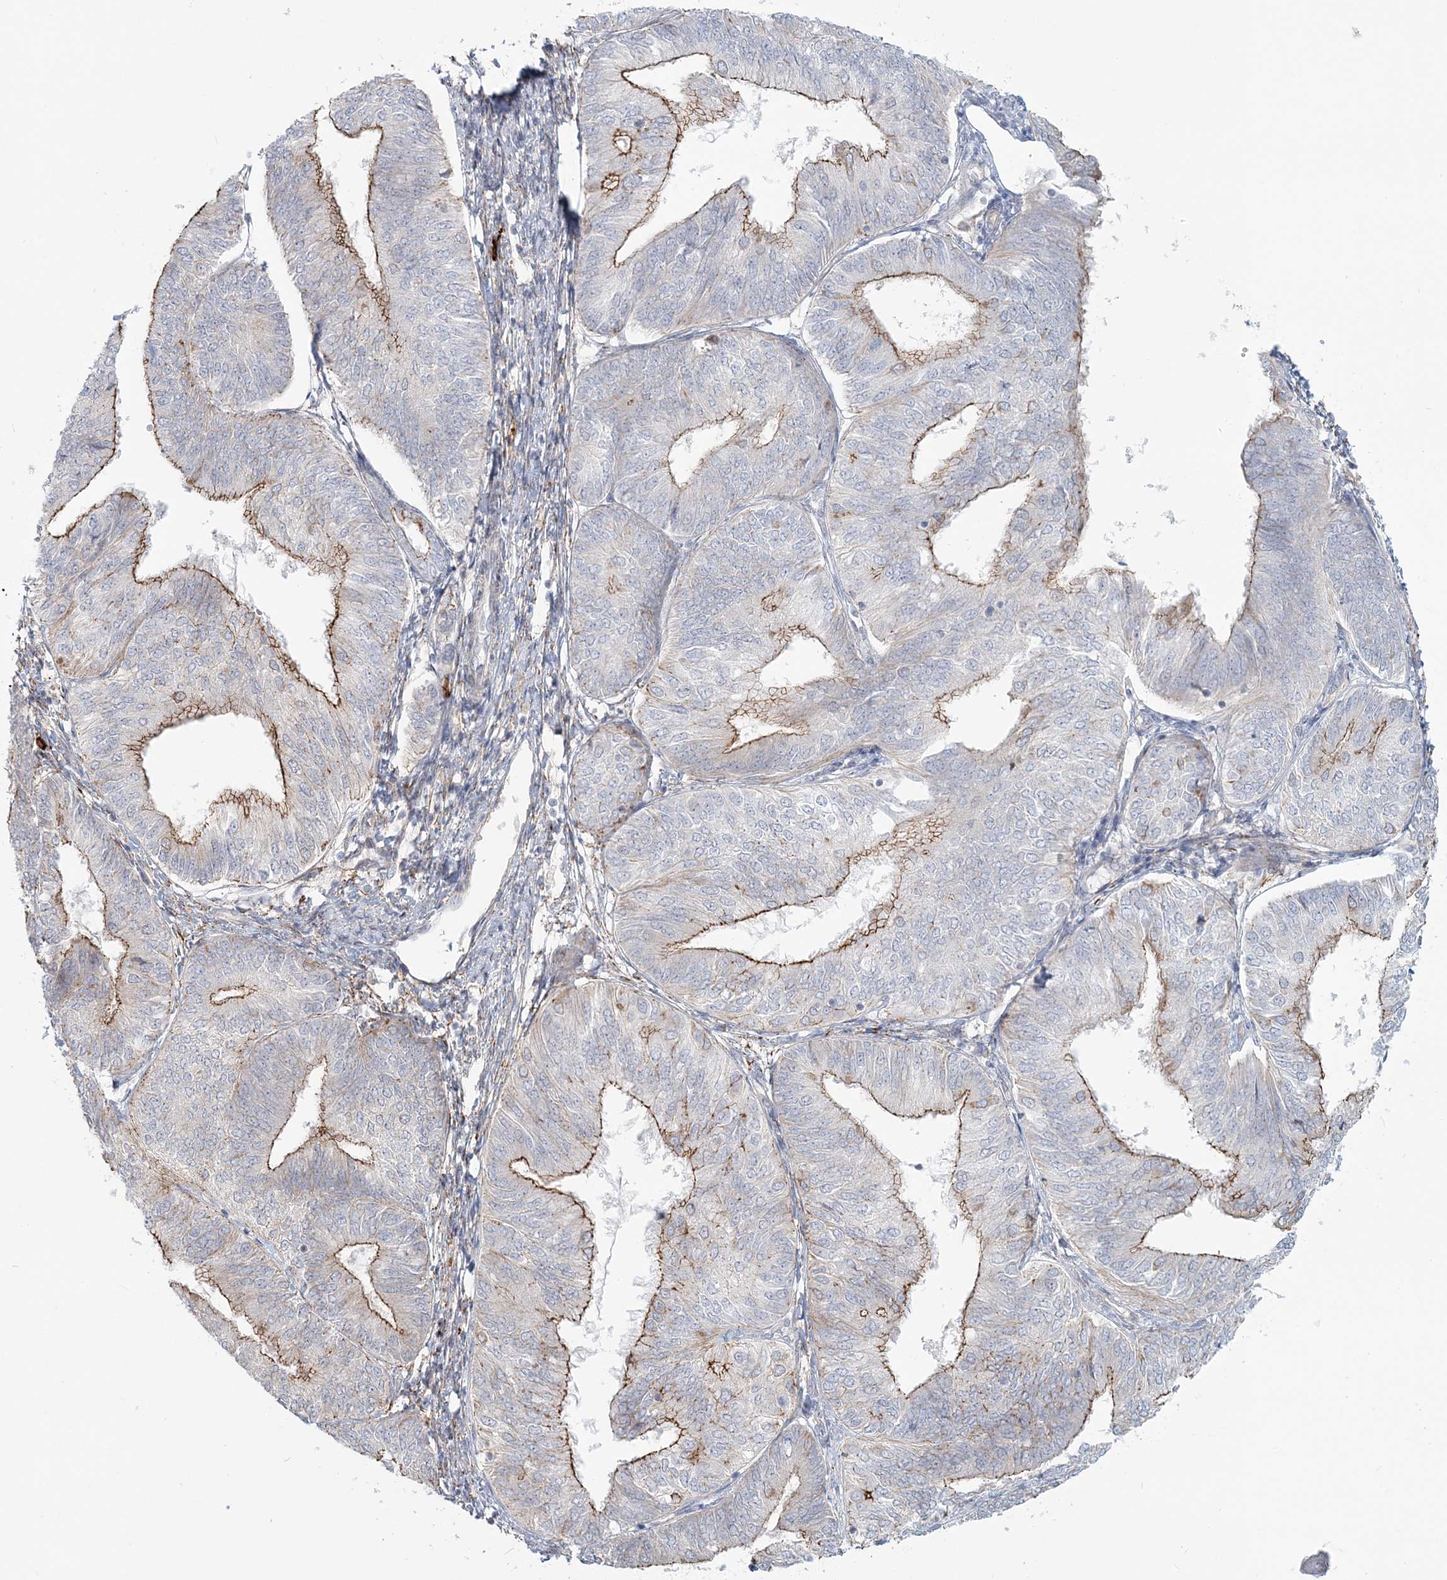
{"staining": {"intensity": "strong", "quantity": "25%-75%", "location": "cytoplasmic/membranous"}, "tissue": "endometrial cancer", "cell_type": "Tumor cells", "image_type": "cancer", "snomed": [{"axis": "morphology", "description": "Adenocarcinoma, NOS"}, {"axis": "topography", "description": "Endometrium"}], "caption": "Human endometrial cancer stained with a brown dye reveals strong cytoplasmic/membranous positive staining in approximately 25%-75% of tumor cells.", "gene": "SH3PXD2A", "patient": {"sex": "female", "age": 58}}